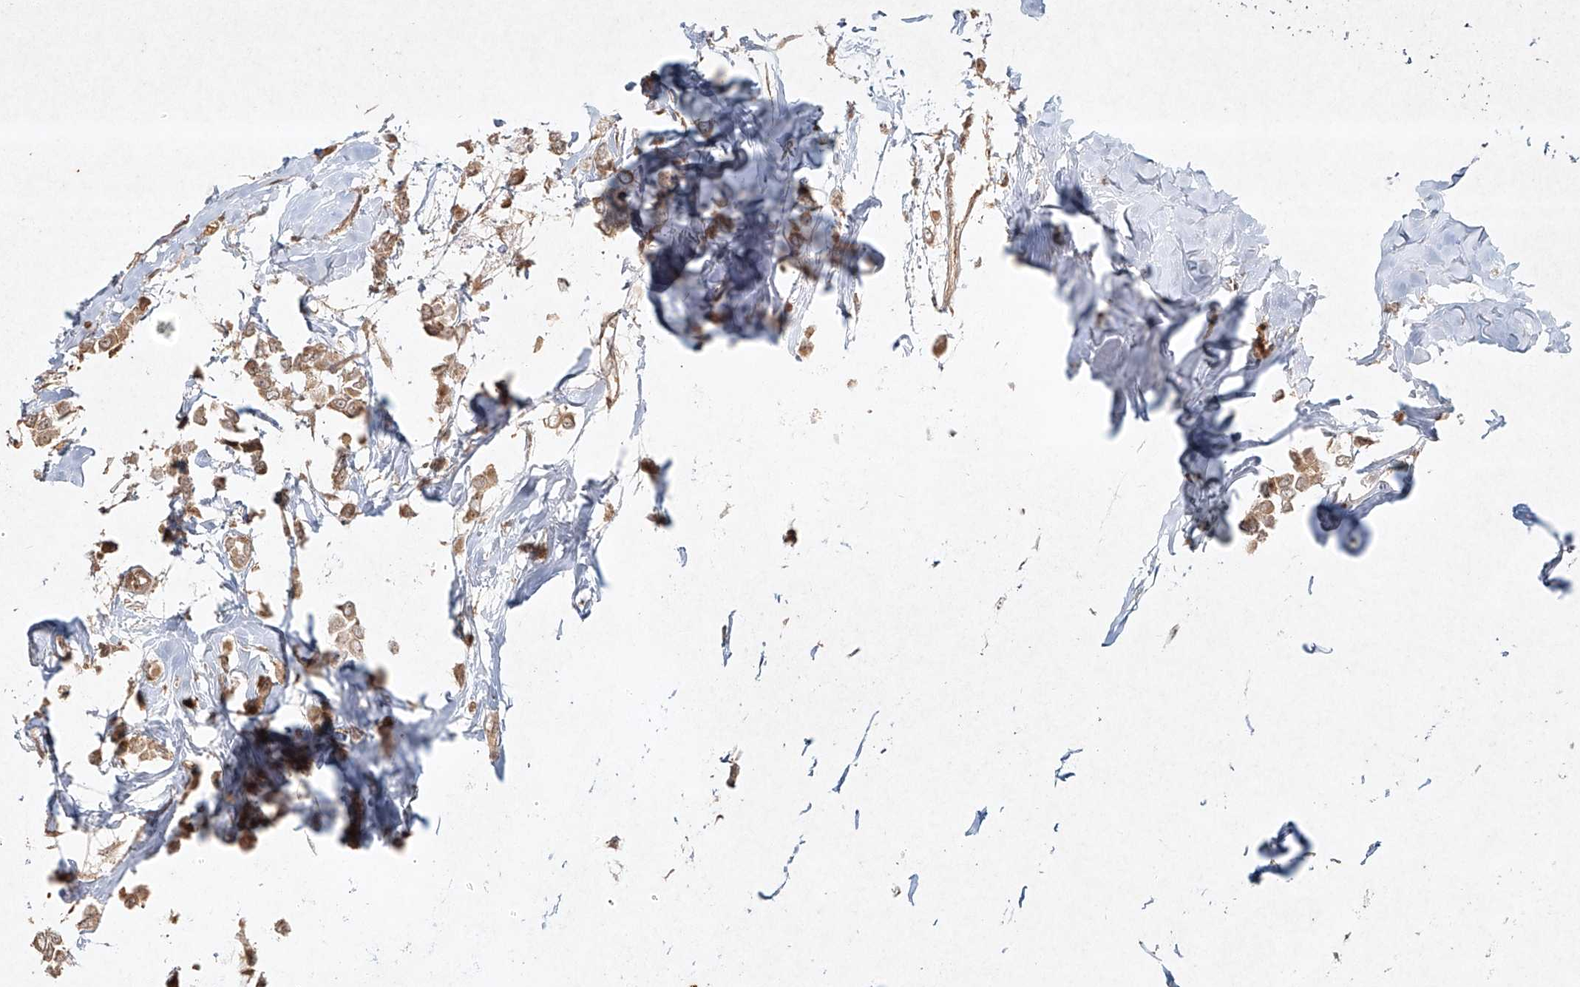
{"staining": {"intensity": "moderate", "quantity": ">75%", "location": "cytoplasmic/membranous"}, "tissue": "breast cancer", "cell_type": "Tumor cells", "image_type": "cancer", "snomed": [{"axis": "morphology", "description": "Lobular carcinoma"}, {"axis": "topography", "description": "Breast"}], "caption": "Breast lobular carcinoma stained for a protein (brown) displays moderate cytoplasmic/membranous positive expression in about >75% of tumor cells.", "gene": "CYYR1", "patient": {"sex": "female", "age": 51}}